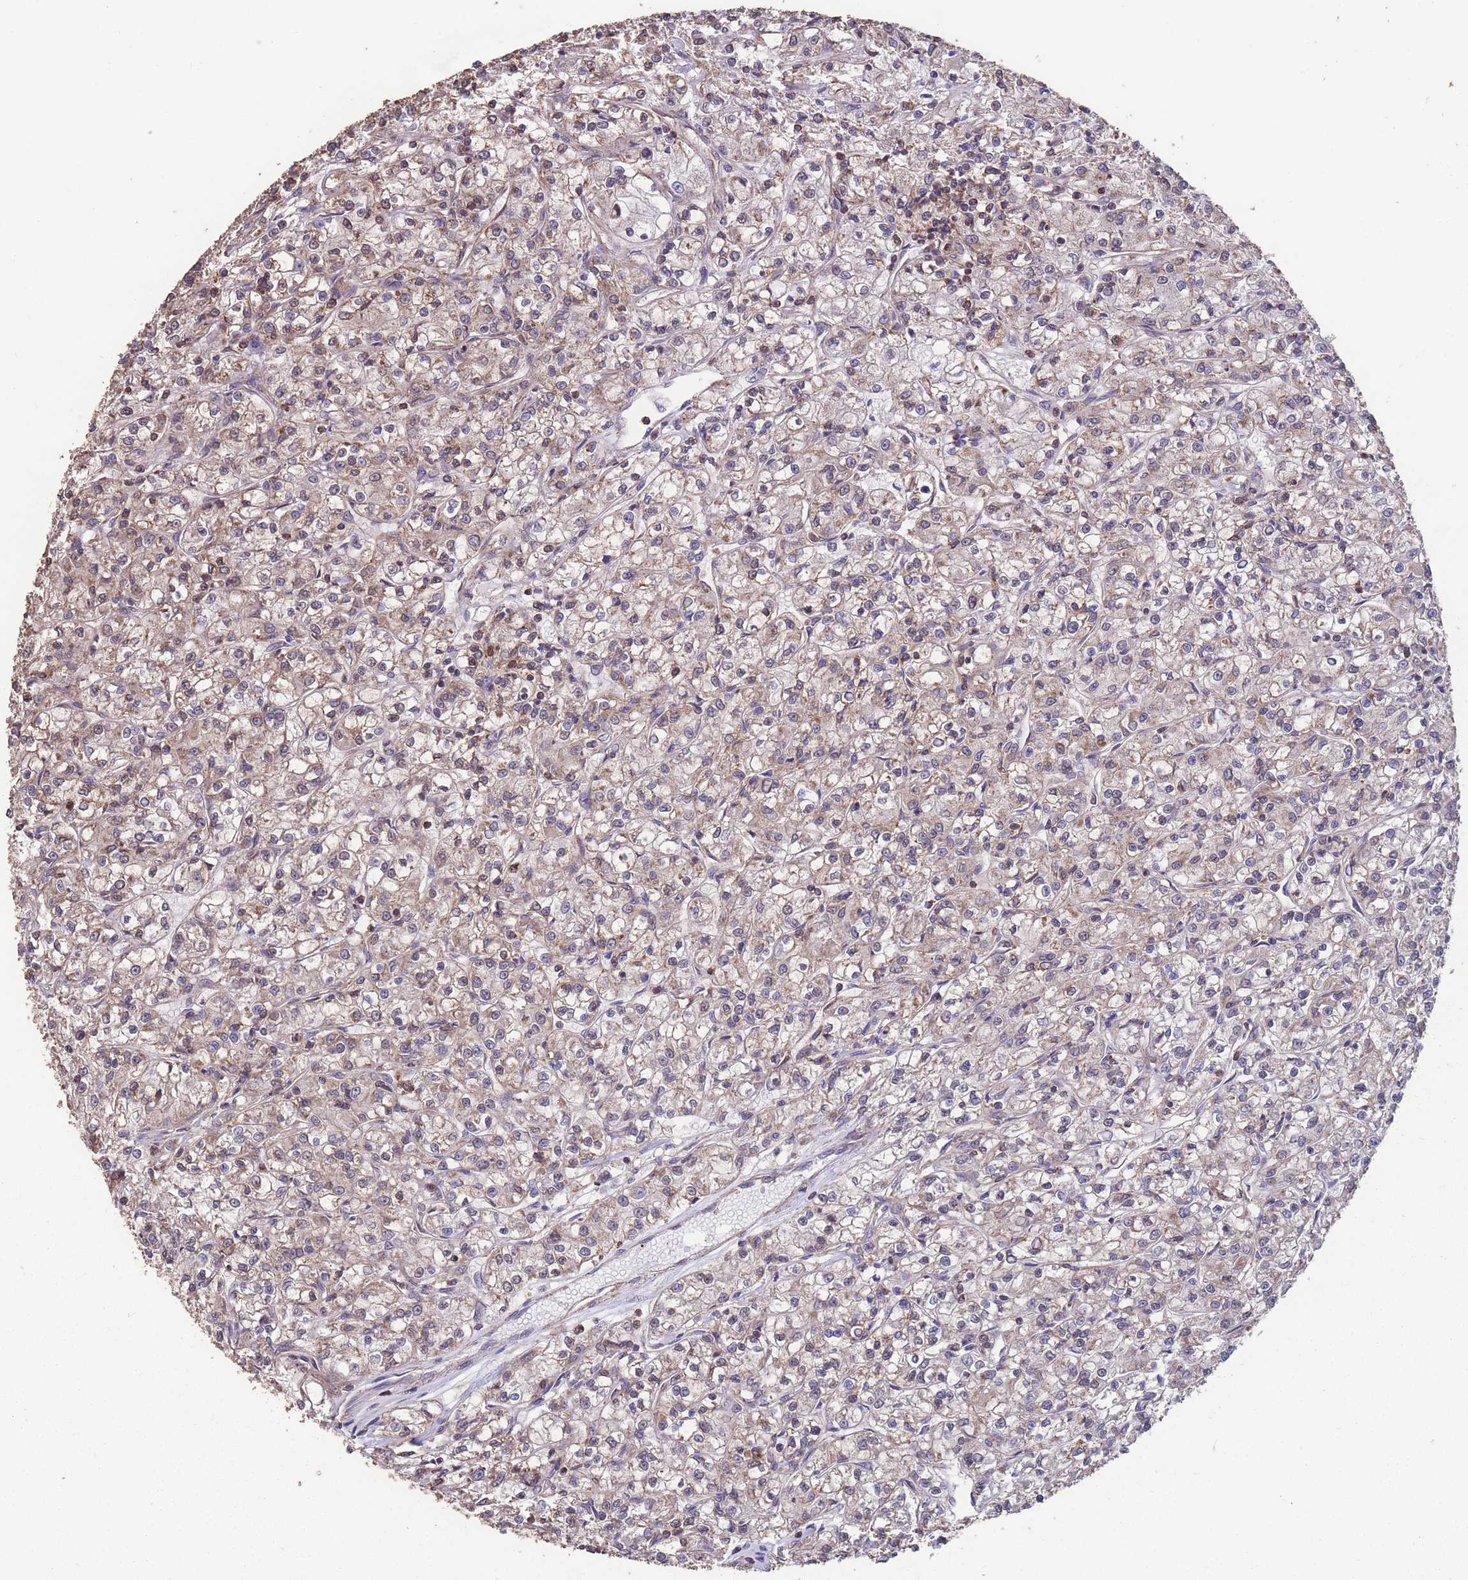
{"staining": {"intensity": "weak", "quantity": ">75%", "location": "cytoplasmic/membranous"}, "tissue": "renal cancer", "cell_type": "Tumor cells", "image_type": "cancer", "snomed": [{"axis": "morphology", "description": "Adenocarcinoma, NOS"}, {"axis": "topography", "description": "Kidney"}], "caption": "Immunohistochemistry (IHC) (DAB) staining of human renal adenocarcinoma exhibits weak cytoplasmic/membranous protein expression in about >75% of tumor cells.", "gene": "NUDT21", "patient": {"sex": "female", "age": 59}}